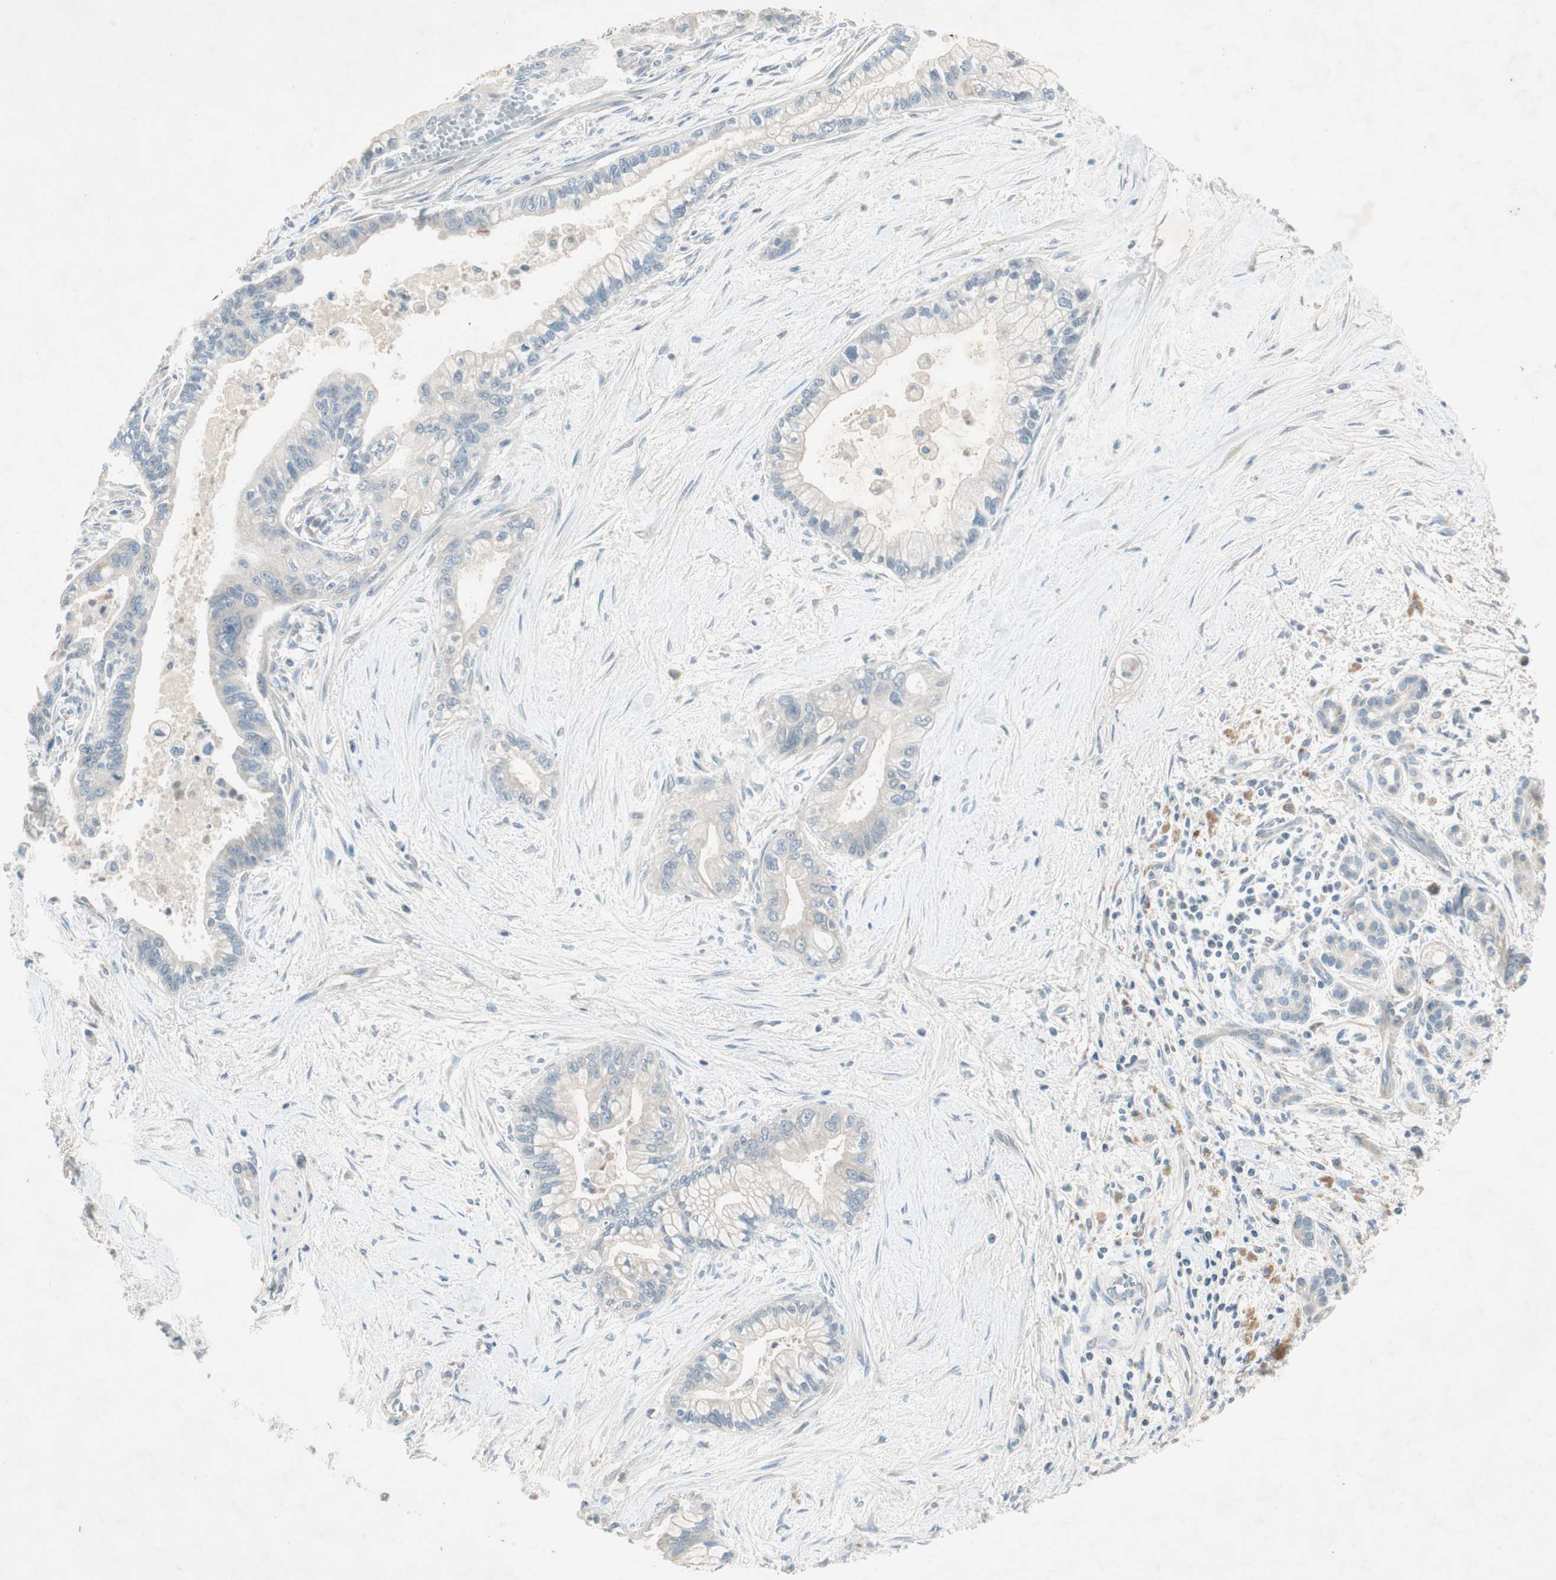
{"staining": {"intensity": "weak", "quantity": ">75%", "location": "cytoplasmic/membranous"}, "tissue": "pancreatic cancer", "cell_type": "Tumor cells", "image_type": "cancer", "snomed": [{"axis": "morphology", "description": "Adenocarcinoma, NOS"}, {"axis": "topography", "description": "Pancreas"}], "caption": "IHC (DAB) staining of human pancreatic cancer (adenocarcinoma) exhibits weak cytoplasmic/membranous protein staining in approximately >75% of tumor cells.", "gene": "RPL23", "patient": {"sex": "male", "age": 70}}